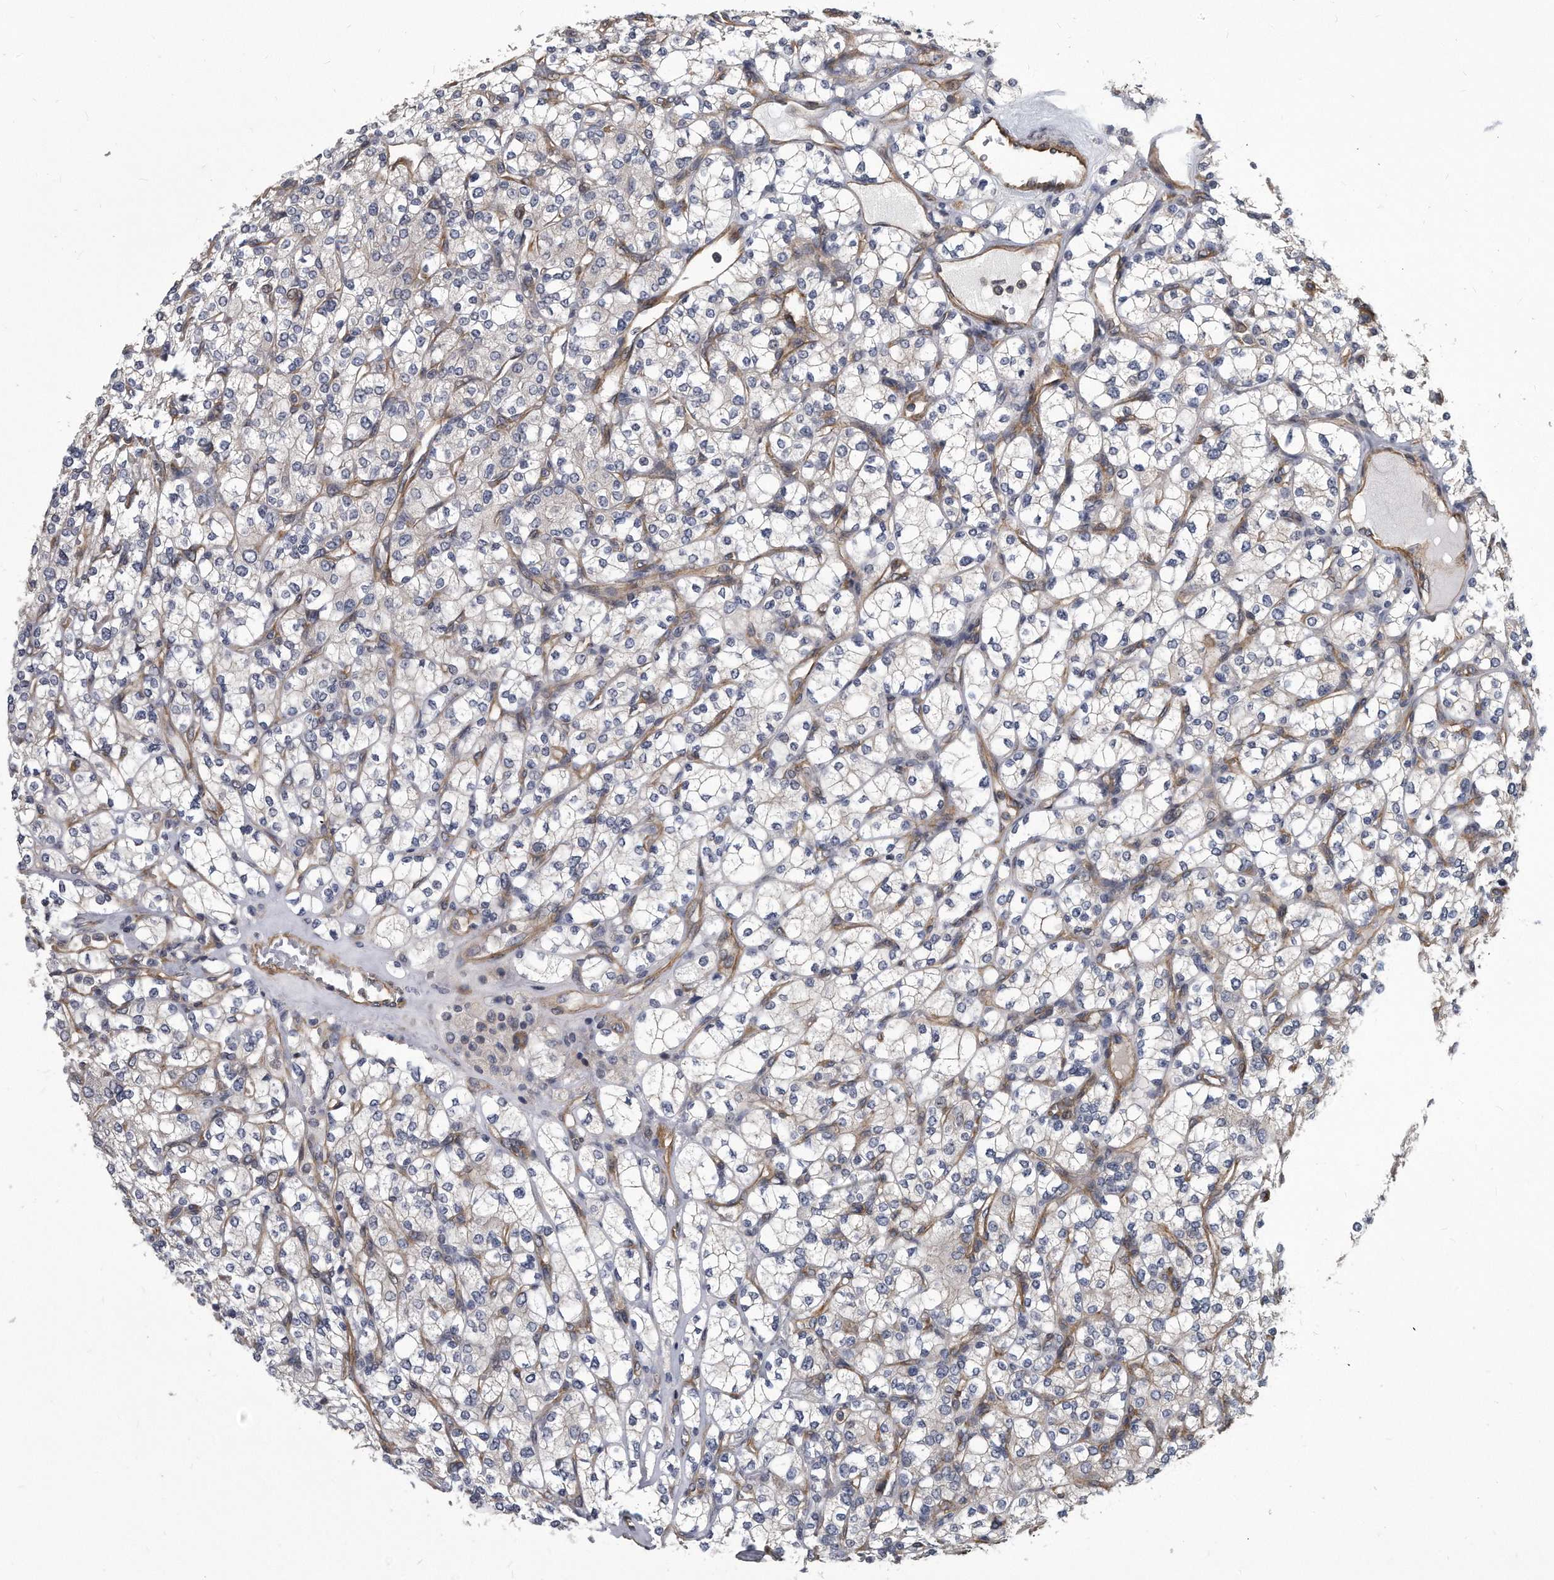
{"staining": {"intensity": "negative", "quantity": "none", "location": "none"}, "tissue": "renal cancer", "cell_type": "Tumor cells", "image_type": "cancer", "snomed": [{"axis": "morphology", "description": "Adenocarcinoma, NOS"}, {"axis": "topography", "description": "Kidney"}], "caption": "Tumor cells are negative for protein expression in human renal adenocarcinoma.", "gene": "ARMCX1", "patient": {"sex": "male", "age": 77}}